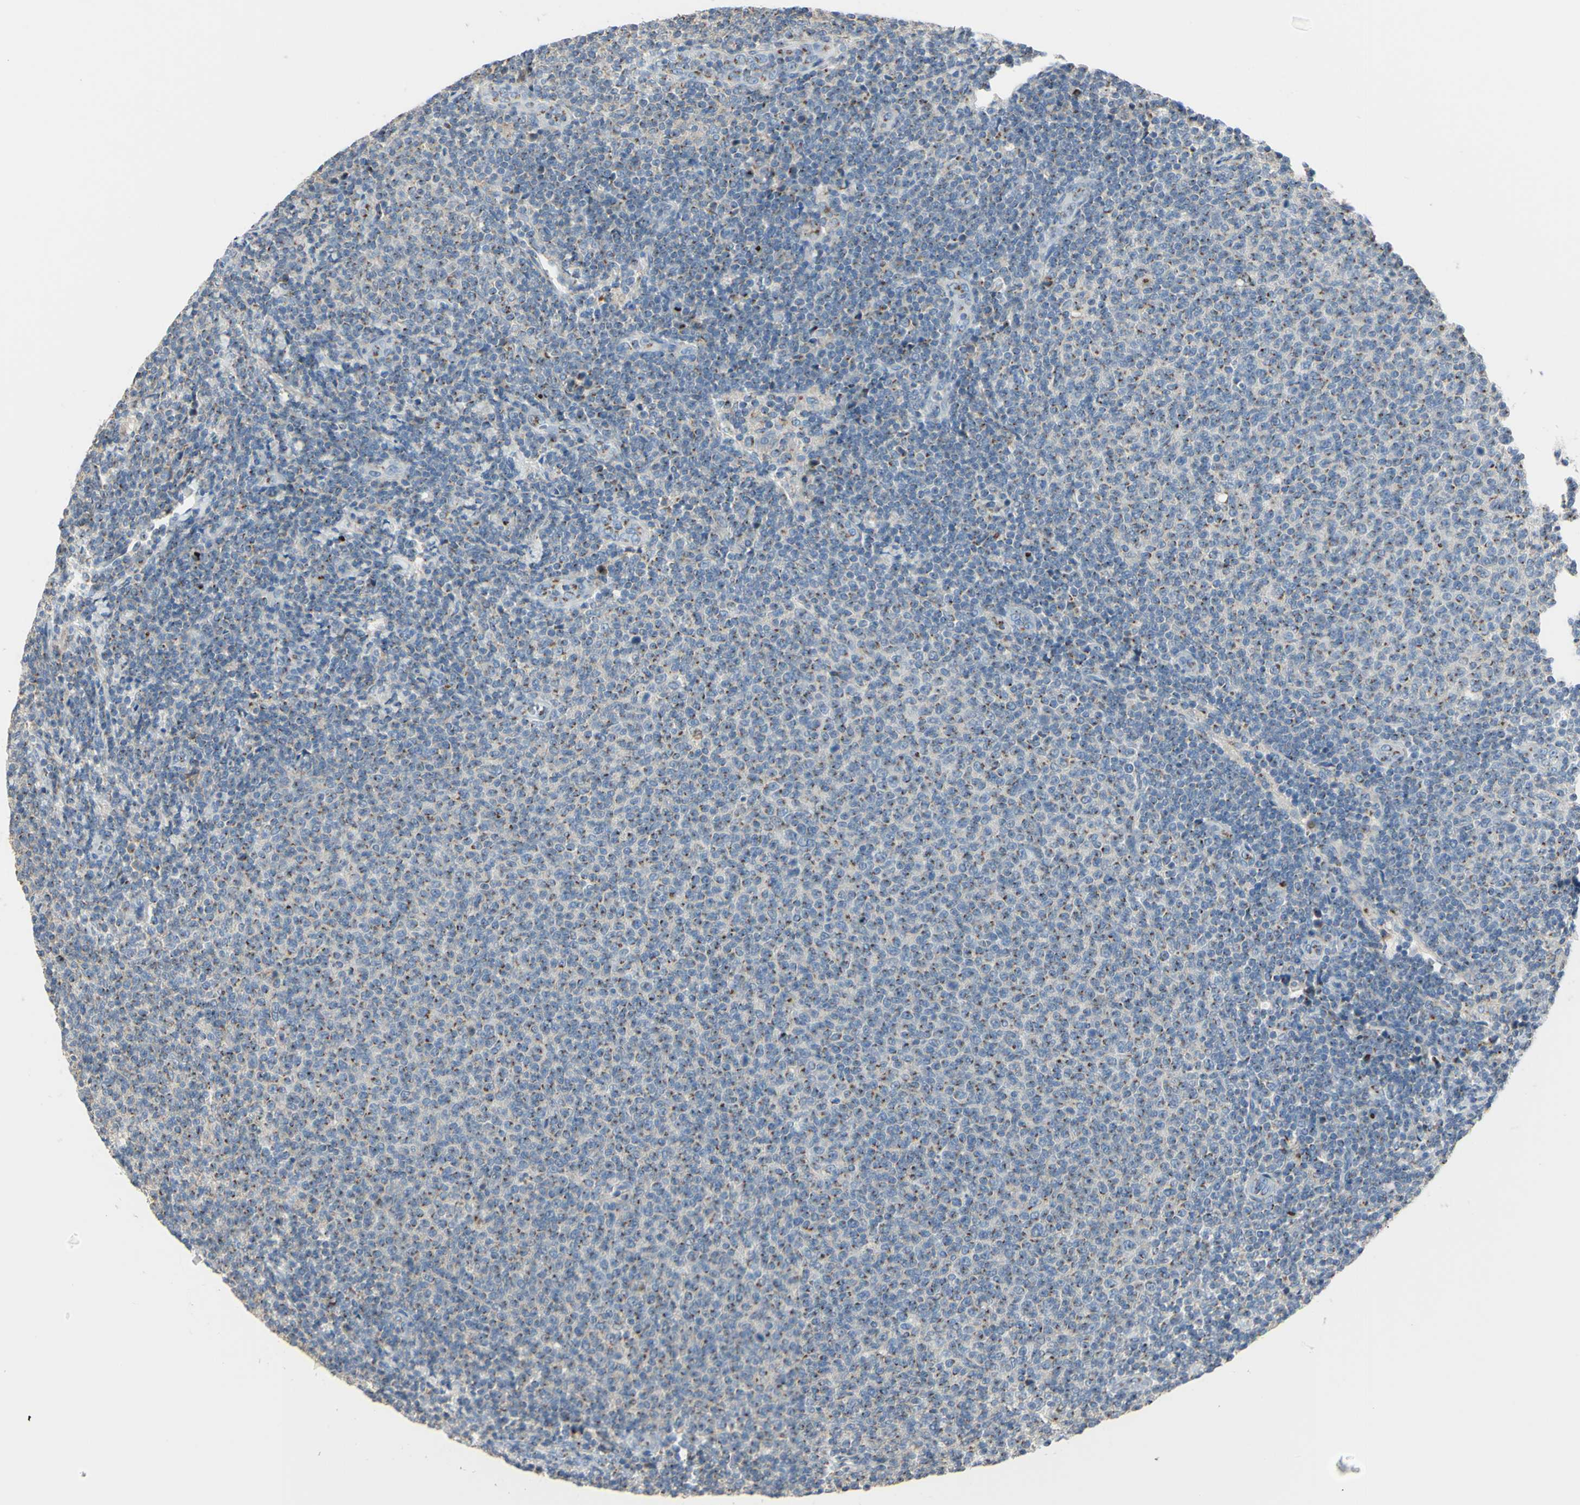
{"staining": {"intensity": "moderate", "quantity": "25%-75%", "location": "cytoplasmic/membranous"}, "tissue": "lymphoma", "cell_type": "Tumor cells", "image_type": "cancer", "snomed": [{"axis": "morphology", "description": "Malignant lymphoma, non-Hodgkin's type, Low grade"}, {"axis": "topography", "description": "Lymph node"}], "caption": "Human lymphoma stained with a brown dye displays moderate cytoplasmic/membranous positive staining in about 25%-75% of tumor cells.", "gene": "B4GALT3", "patient": {"sex": "male", "age": 66}}